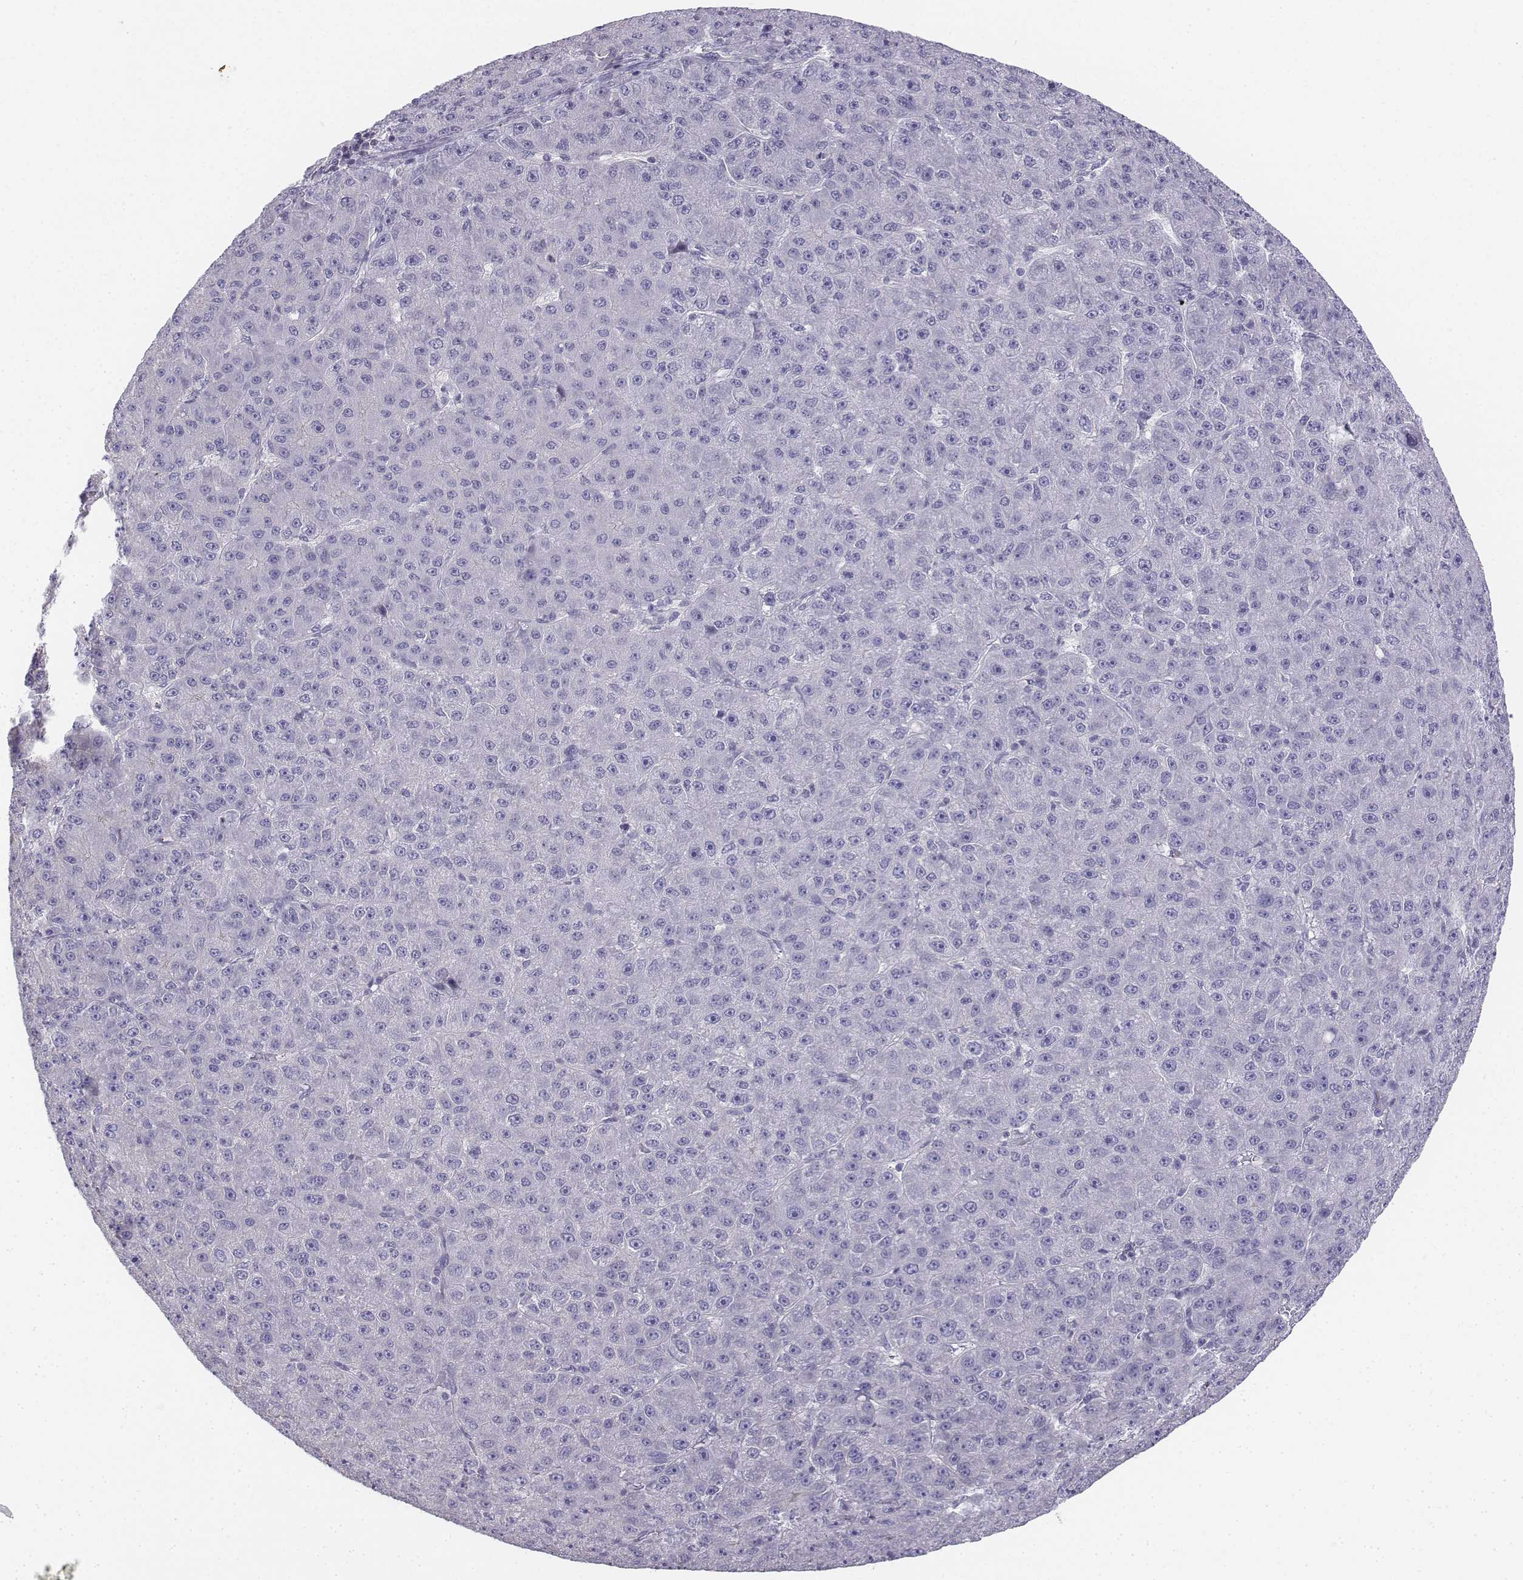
{"staining": {"intensity": "negative", "quantity": "none", "location": "none"}, "tissue": "liver cancer", "cell_type": "Tumor cells", "image_type": "cancer", "snomed": [{"axis": "morphology", "description": "Carcinoma, Hepatocellular, NOS"}, {"axis": "topography", "description": "Liver"}], "caption": "Liver hepatocellular carcinoma was stained to show a protein in brown. There is no significant staining in tumor cells.", "gene": "LGSN", "patient": {"sex": "male", "age": 67}}